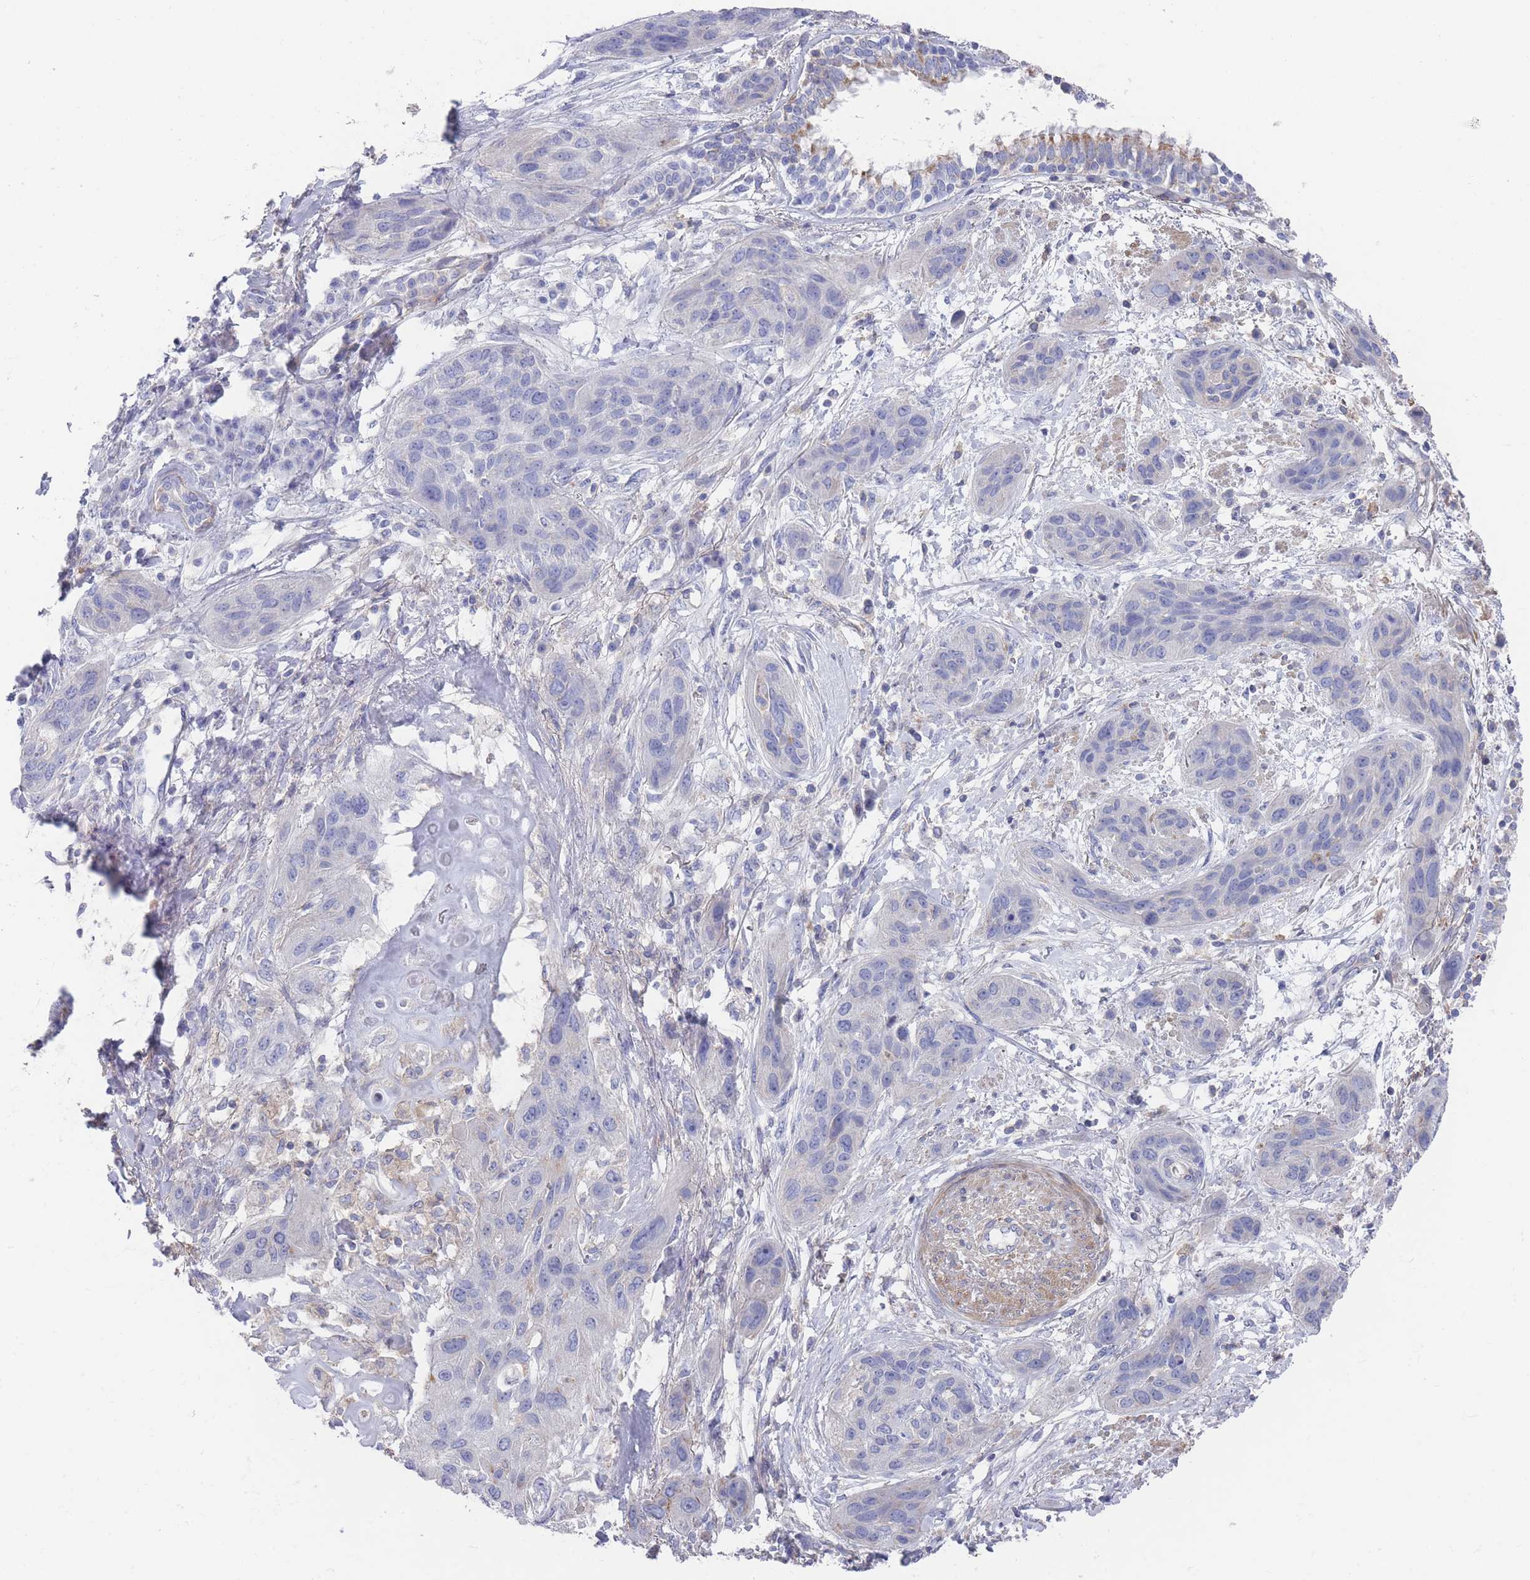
{"staining": {"intensity": "negative", "quantity": "none", "location": "none"}, "tissue": "lung cancer", "cell_type": "Tumor cells", "image_type": "cancer", "snomed": [{"axis": "morphology", "description": "Squamous cell carcinoma, NOS"}, {"axis": "topography", "description": "Lung"}], "caption": "The immunohistochemistry (IHC) image has no significant positivity in tumor cells of lung cancer tissue. Nuclei are stained in blue.", "gene": "SCCPDH", "patient": {"sex": "female", "age": 70}}